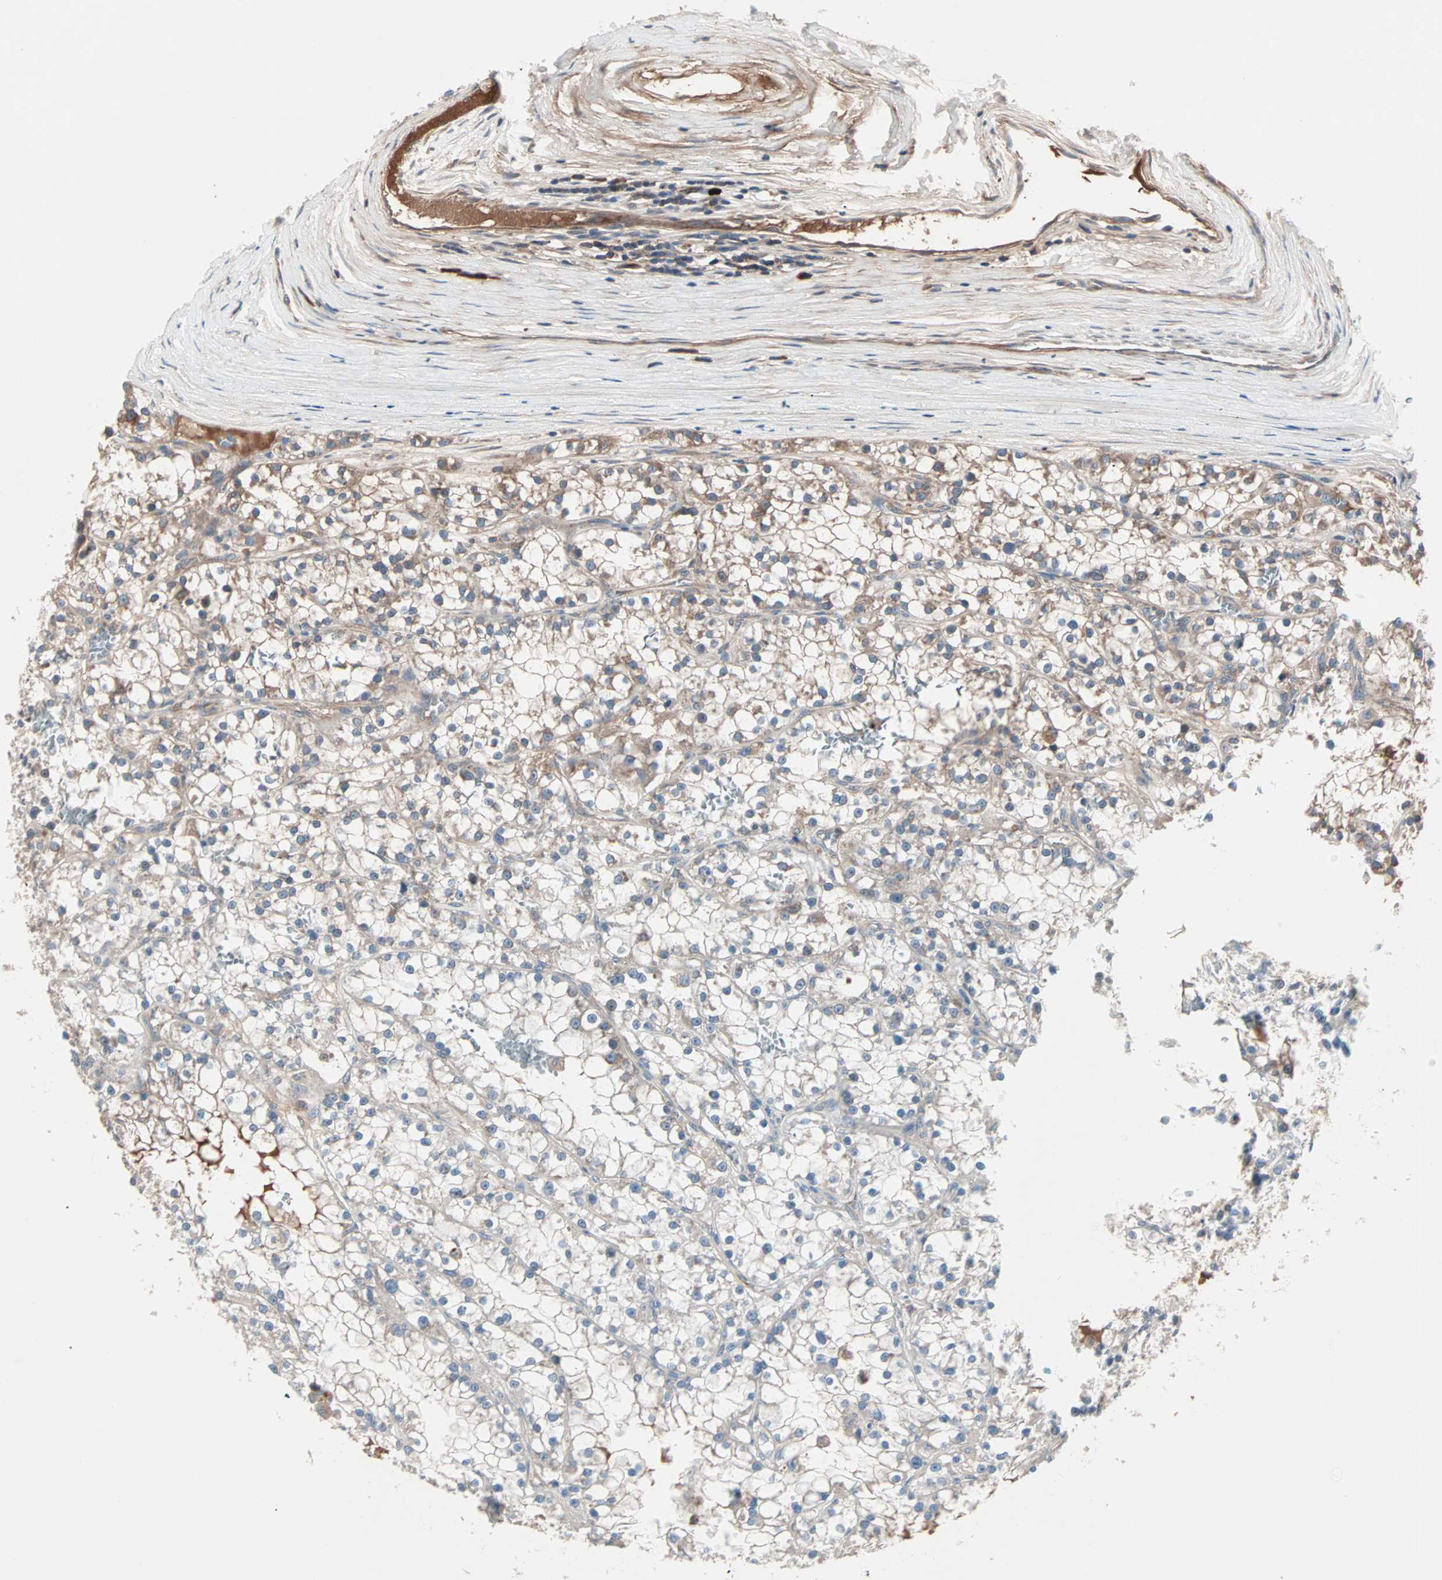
{"staining": {"intensity": "weak", "quantity": ">75%", "location": "cytoplasmic/membranous"}, "tissue": "renal cancer", "cell_type": "Tumor cells", "image_type": "cancer", "snomed": [{"axis": "morphology", "description": "Adenocarcinoma, NOS"}, {"axis": "topography", "description": "Kidney"}], "caption": "Immunohistochemical staining of renal adenocarcinoma demonstrates low levels of weak cytoplasmic/membranous staining in about >75% of tumor cells.", "gene": "CAD", "patient": {"sex": "female", "age": 52}}